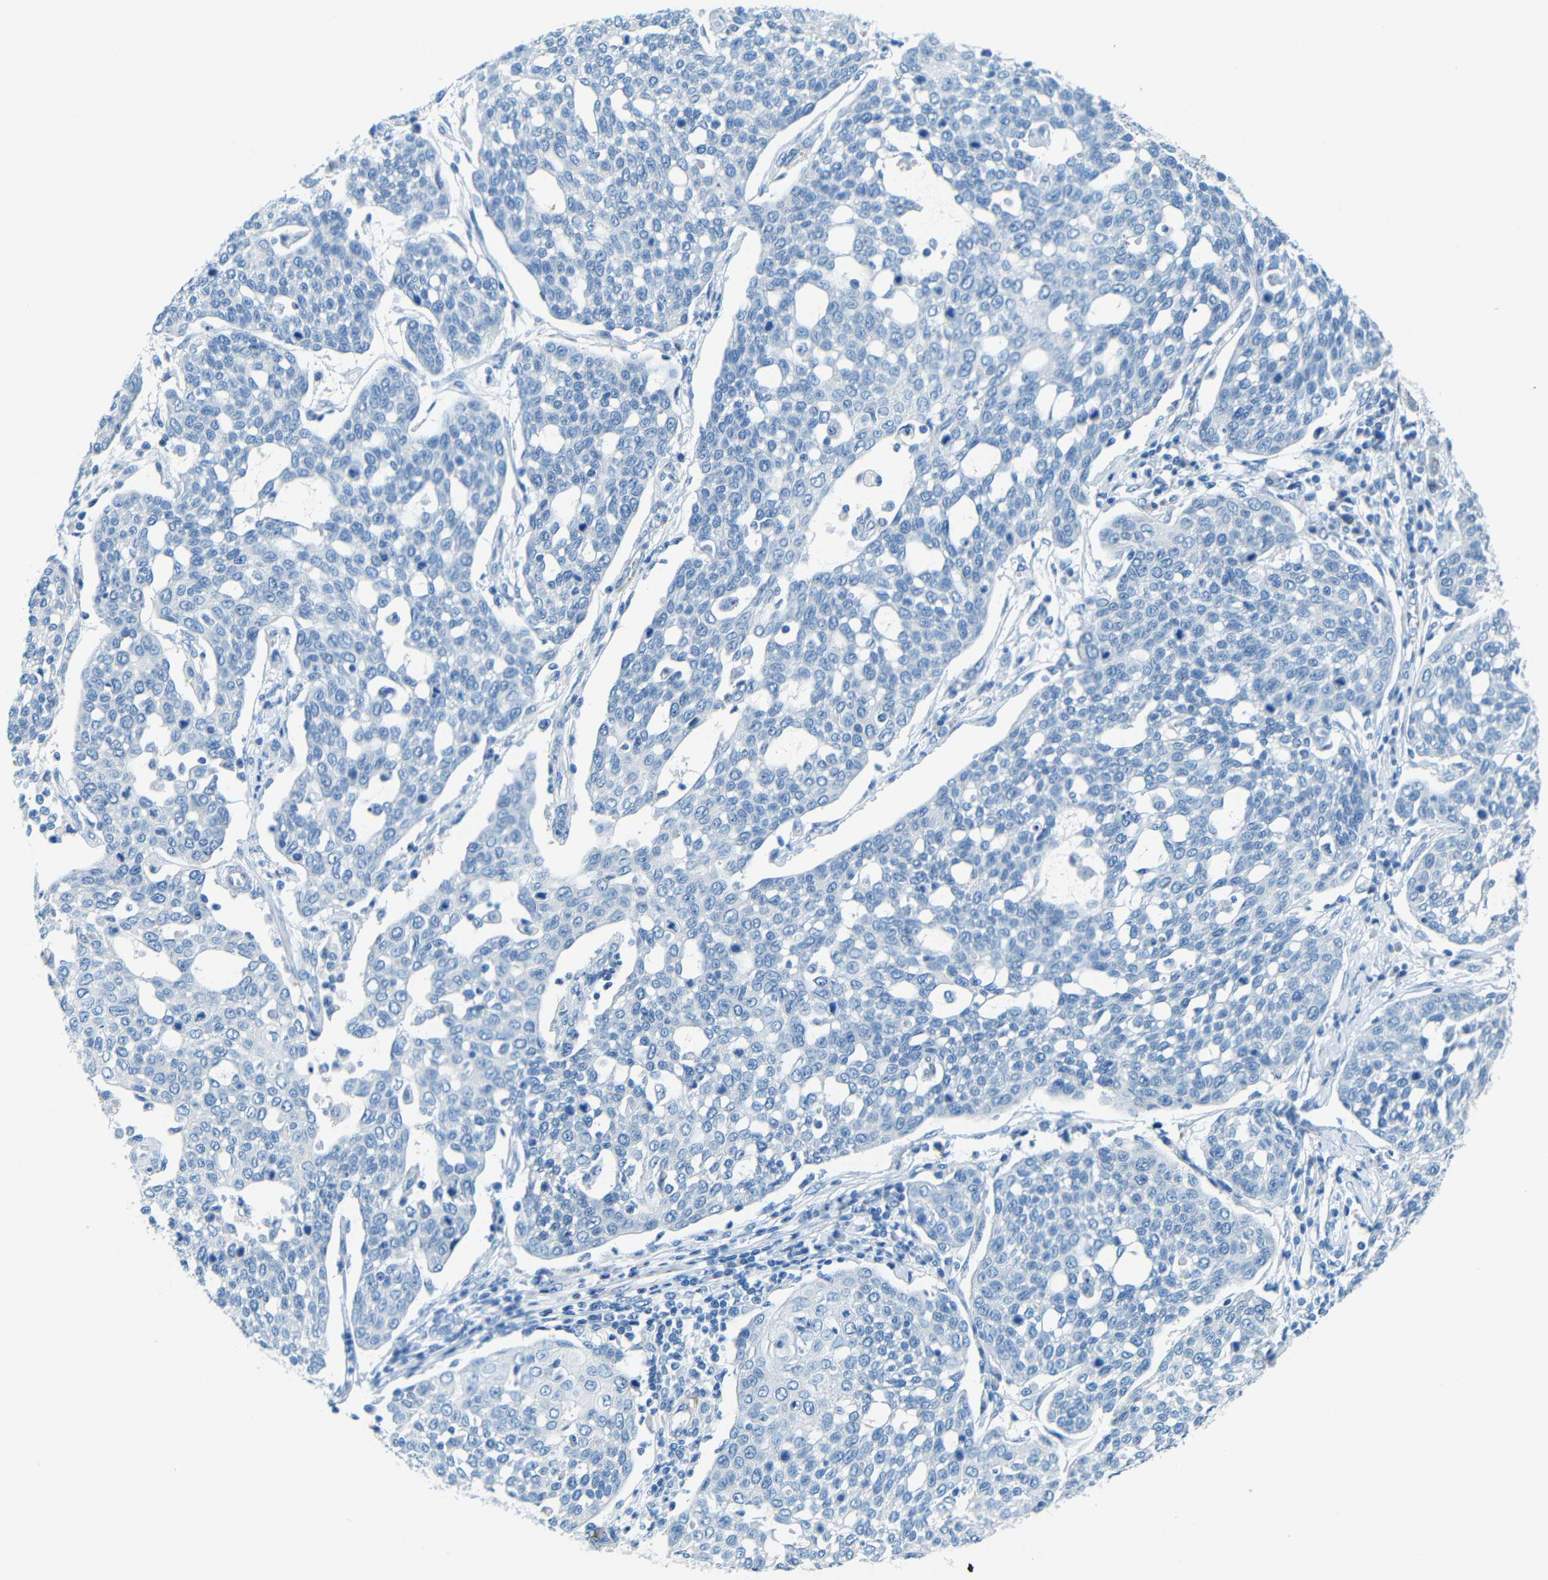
{"staining": {"intensity": "negative", "quantity": "none", "location": "none"}, "tissue": "cervical cancer", "cell_type": "Tumor cells", "image_type": "cancer", "snomed": [{"axis": "morphology", "description": "Squamous cell carcinoma, NOS"}, {"axis": "topography", "description": "Cervix"}], "caption": "The histopathology image shows no staining of tumor cells in squamous cell carcinoma (cervical).", "gene": "MAP2", "patient": {"sex": "female", "age": 34}}